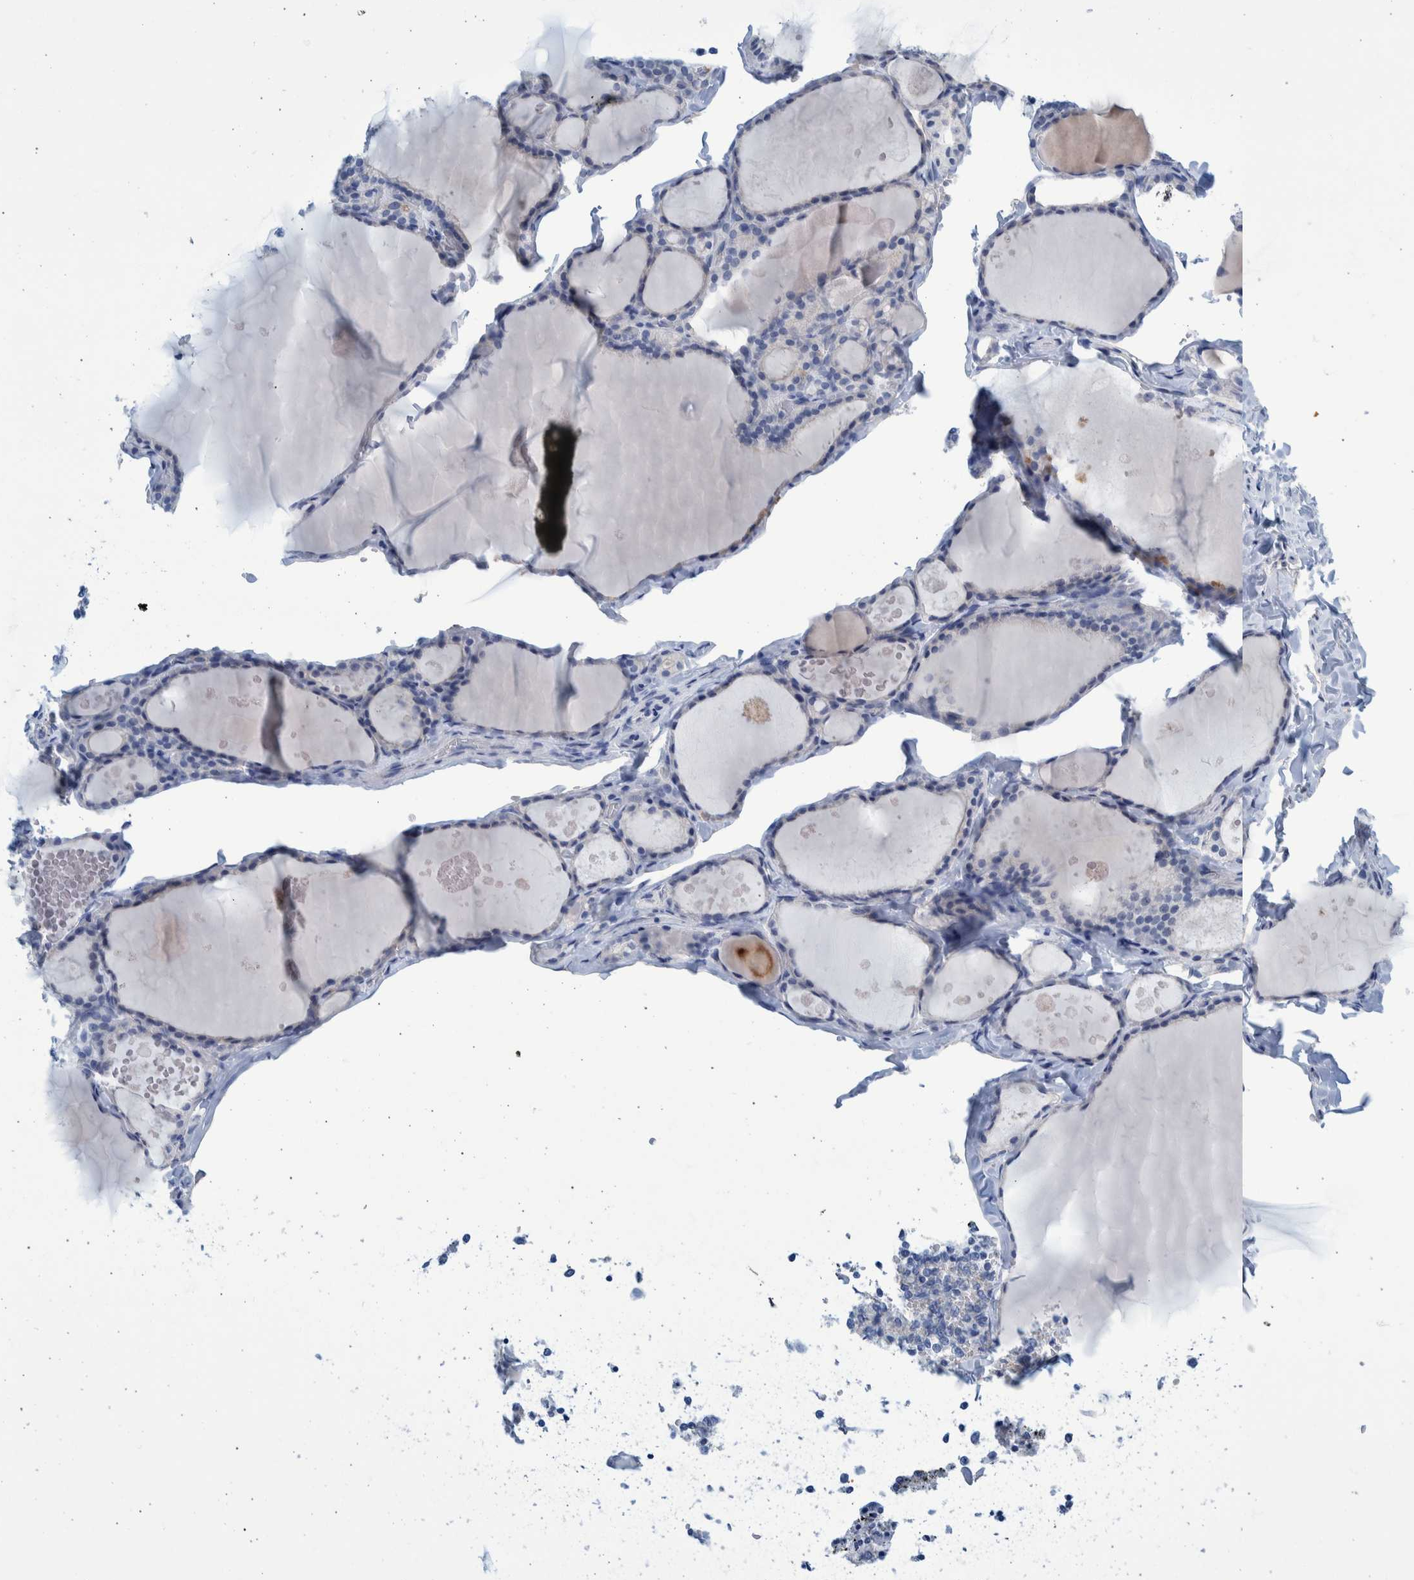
{"staining": {"intensity": "negative", "quantity": "none", "location": "none"}, "tissue": "thyroid gland", "cell_type": "Glandular cells", "image_type": "normal", "snomed": [{"axis": "morphology", "description": "Normal tissue, NOS"}, {"axis": "topography", "description": "Thyroid gland"}], "caption": "There is no significant staining in glandular cells of thyroid gland. The staining was performed using DAB to visualize the protein expression in brown, while the nuclei were stained in blue with hematoxylin (Magnification: 20x).", "gene": "SLC34A3", "patient": {"sex": "male", "age": 56}}